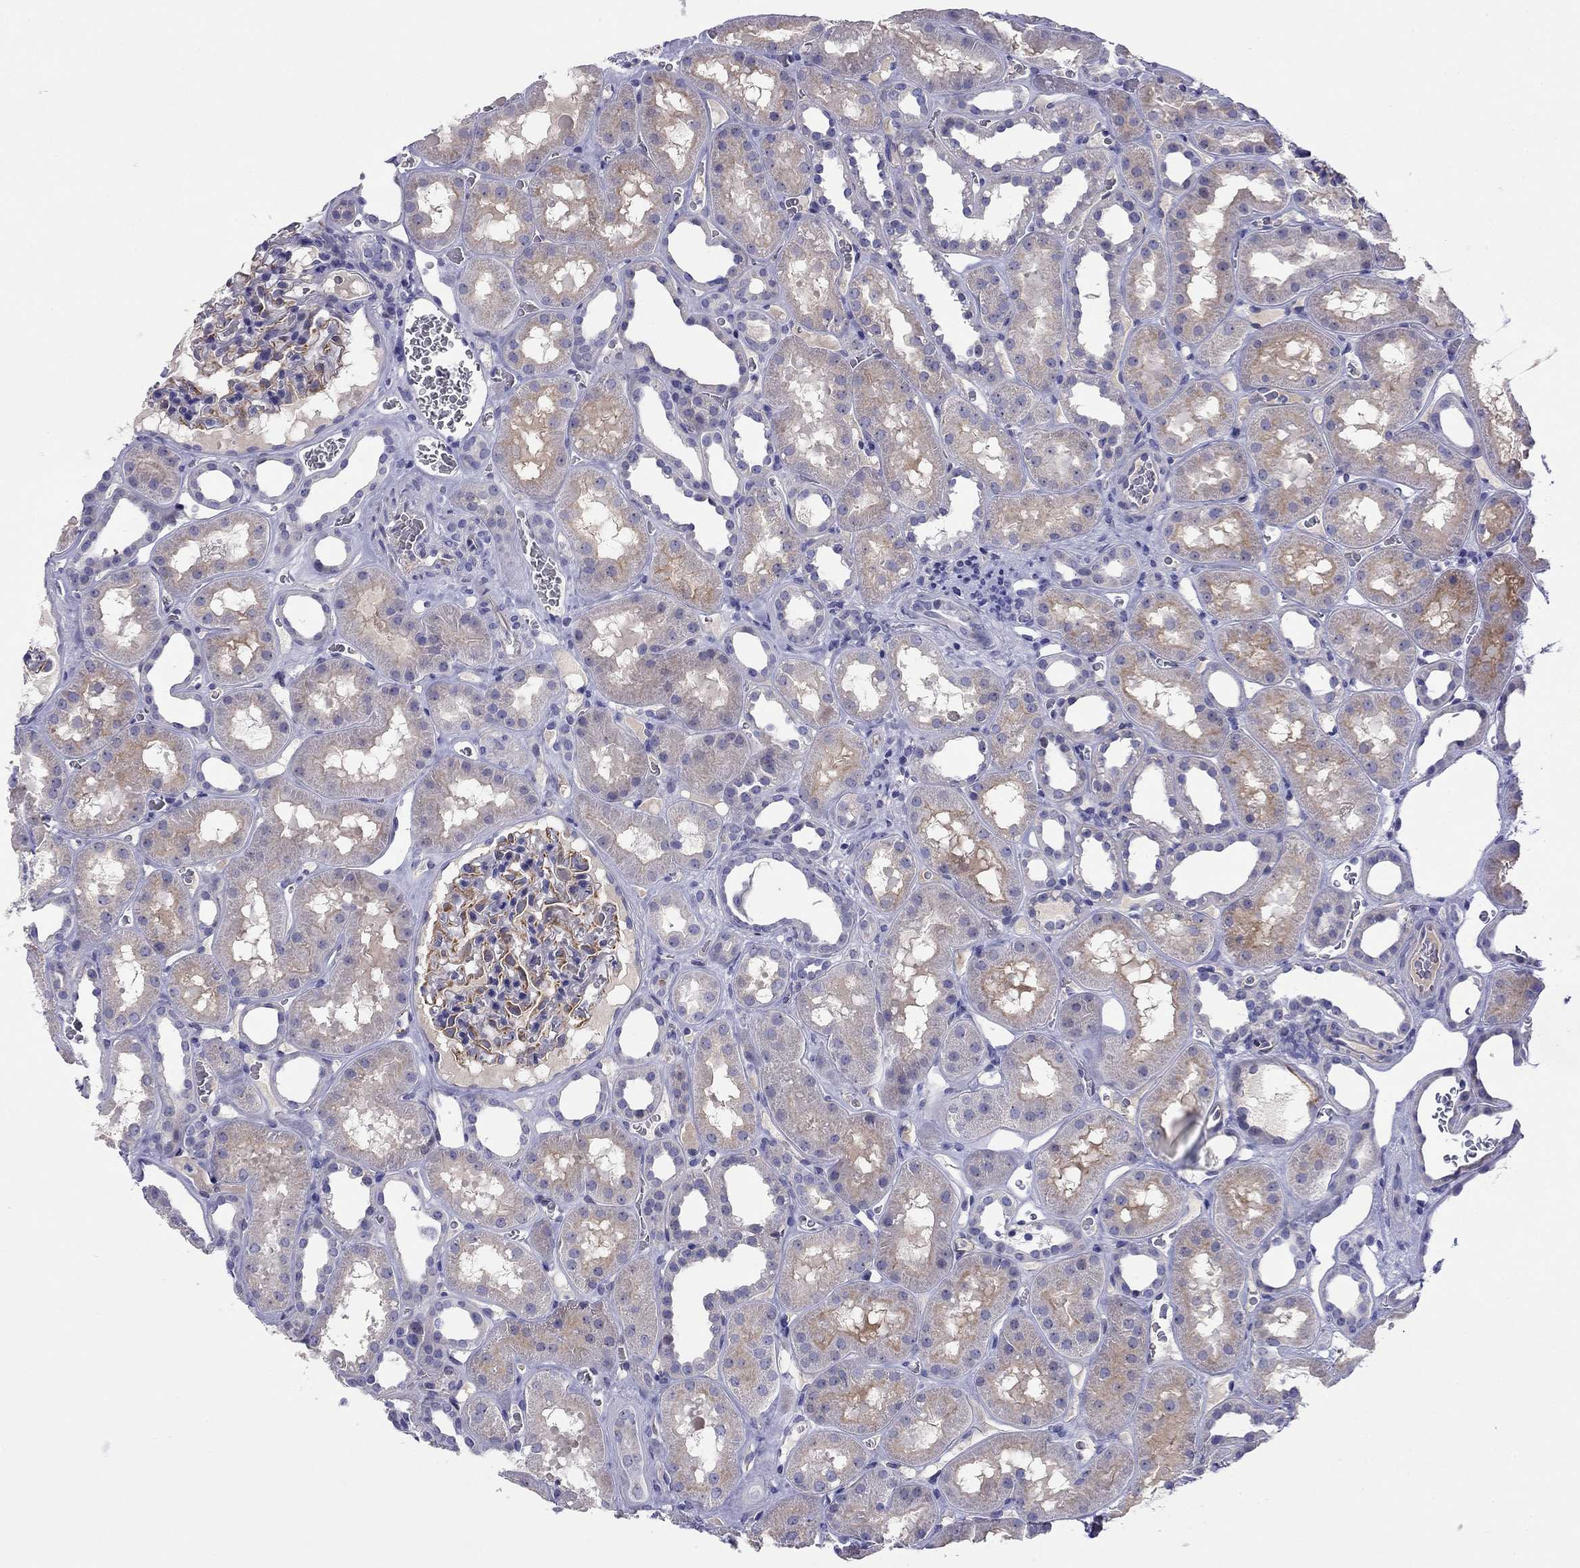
{"staining": {"intensity": "negative", "quantity": "none", "location": "none"}, "tissue": "kidney", "cell_type": "Cells in glomeruli", "image_type": "normal", "snomed": [{"axis": "morphology", "description": "Normal tissue, NOS"}, {"axis": "topography", "description": "Kidney"}], "caption": "The histopathology image displays no significant expression in cells in glomeruli of kidney.", "gene": "CMYA5", "patient": {"sex": "female", "age": 41}}